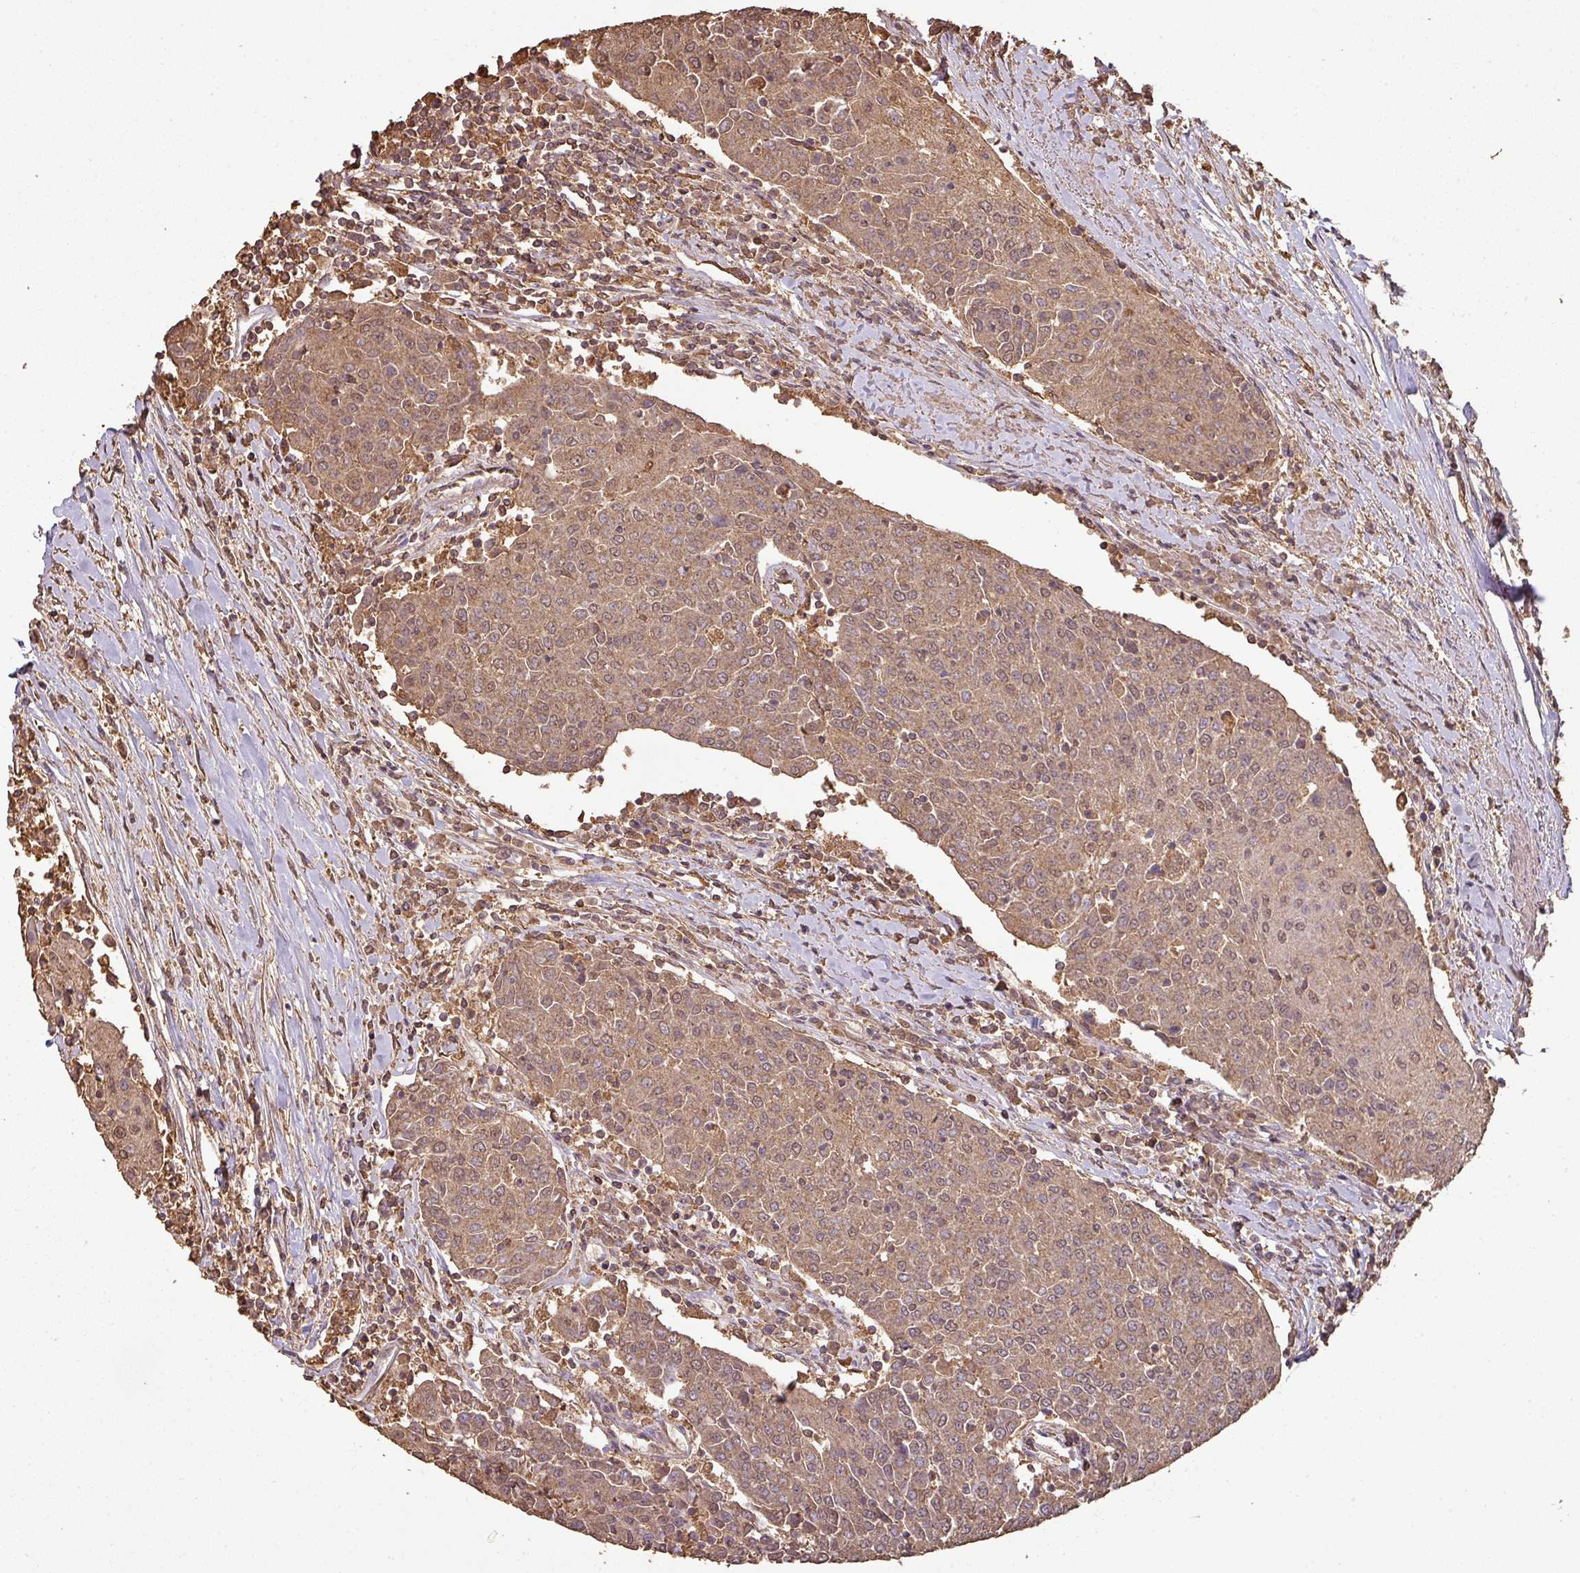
{"staining": {"intensity": "moderate", "quantity": ">75%", "location": "cytoplasmic/membranous,nuclear"}, "tissue": "urothelial cancer", "cell_type": "Tumor cells", "image_type": "cancer", "snomed": [{"axis": "morphology", "description": "Urothelial carcinoma, High grade"}, {"axis": "topography", "description": "Urinary bladder"}], "caption": "This is a photomicrograph of immunohistochemistry staining of urothelial carcinoma (high-grade), which shows moderate expression in the cytoplasmic/membranous and nuclear of tumor cells.", "gene": "ATAT1", "patient": {"sex": "female", "age": 85}}